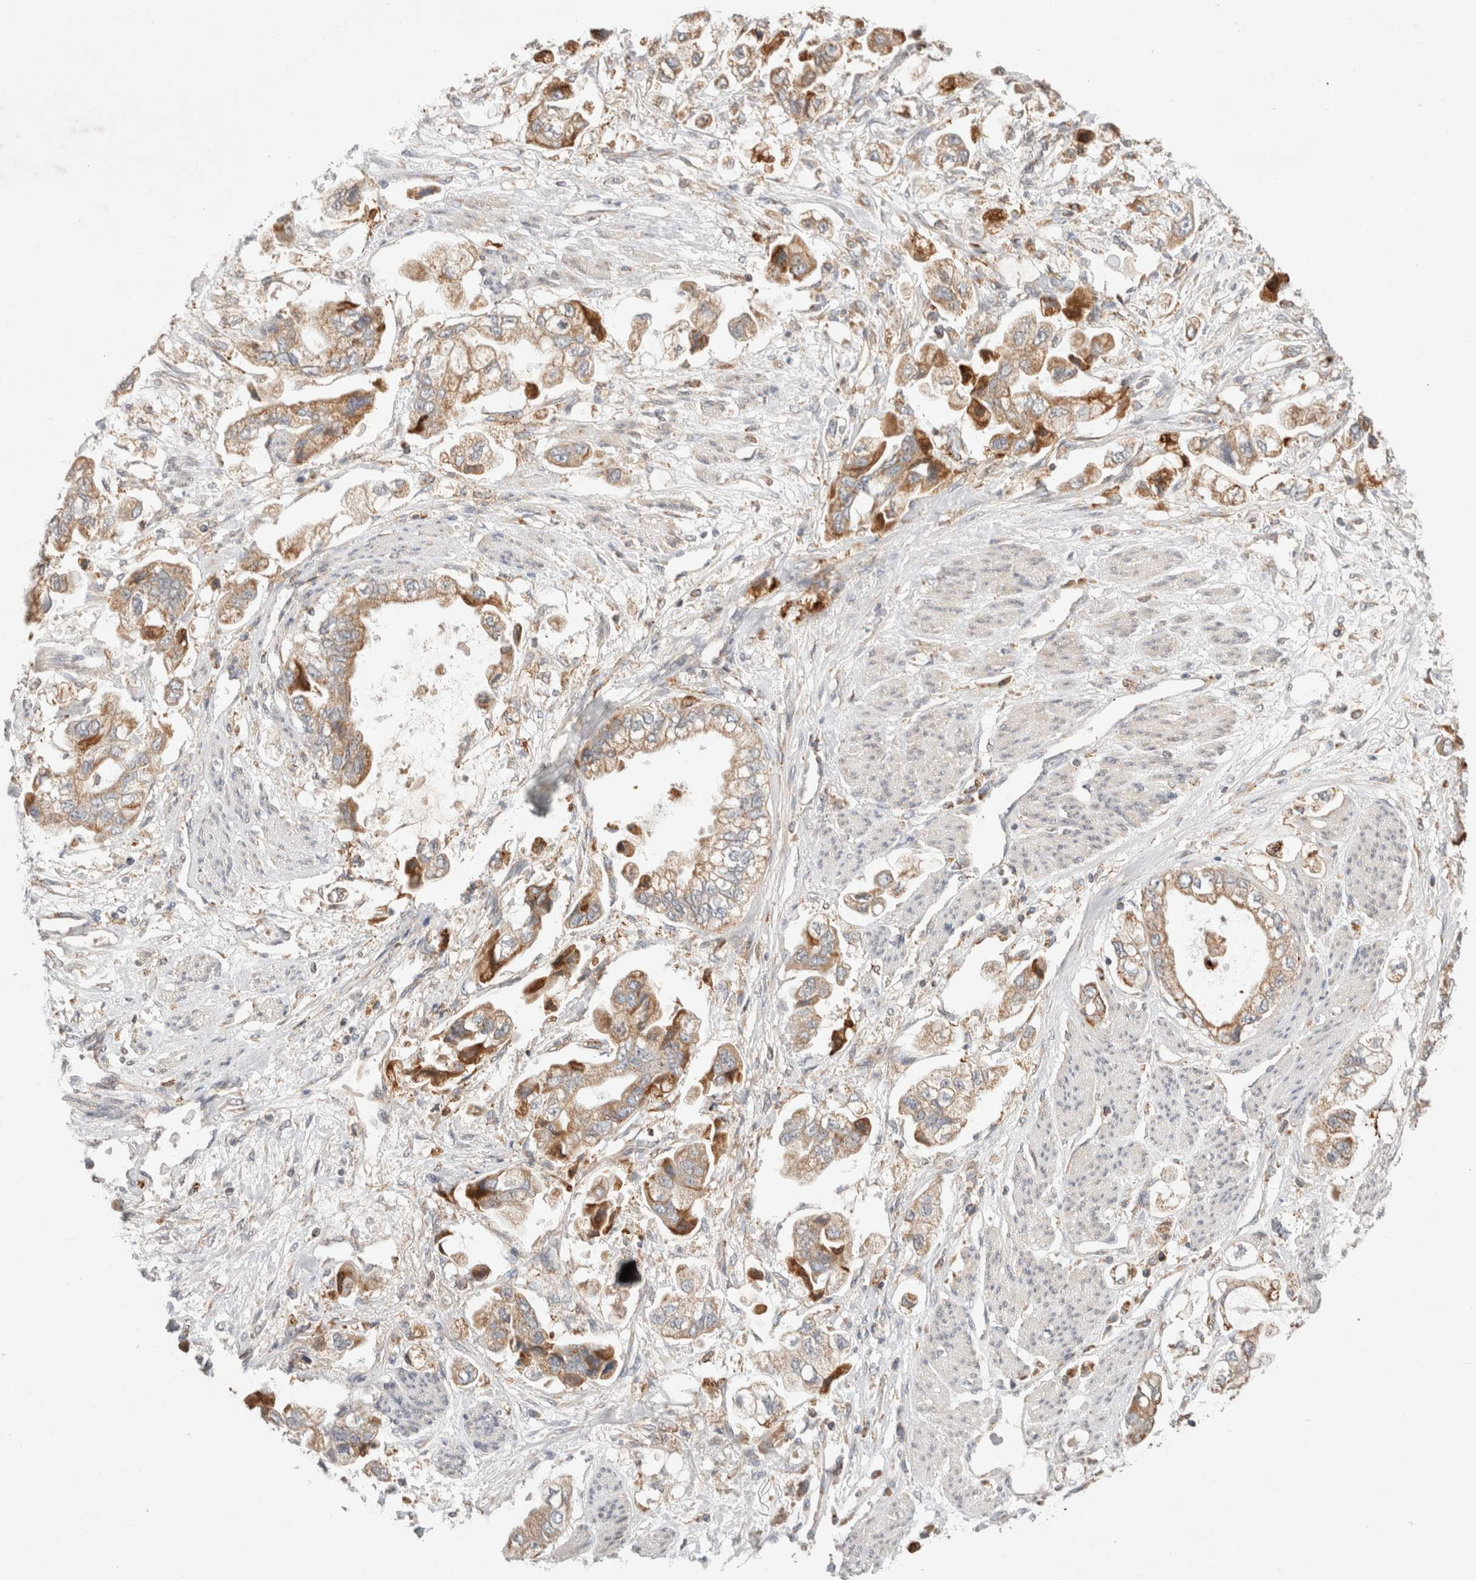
{"staining": {"intensity": "moderate", "quantity": ">75%", "location": "cytoplasmic/membranous"}, "tissue": "stomach cancer", "cell_type": "Tumor cells", "image_type": "cancer", "snomed": [{"axis": "morphology", "description": "Adenocarcinoma, NOS"}, {"axis": "topography", "description": "Stomach"}], "caption": "Stomach adenocarcinoma stained with a protein marker demonstrates moderate staining in tumor cells.", "gene": "HROB", "patient": {"sex": "male", "age": 62}}